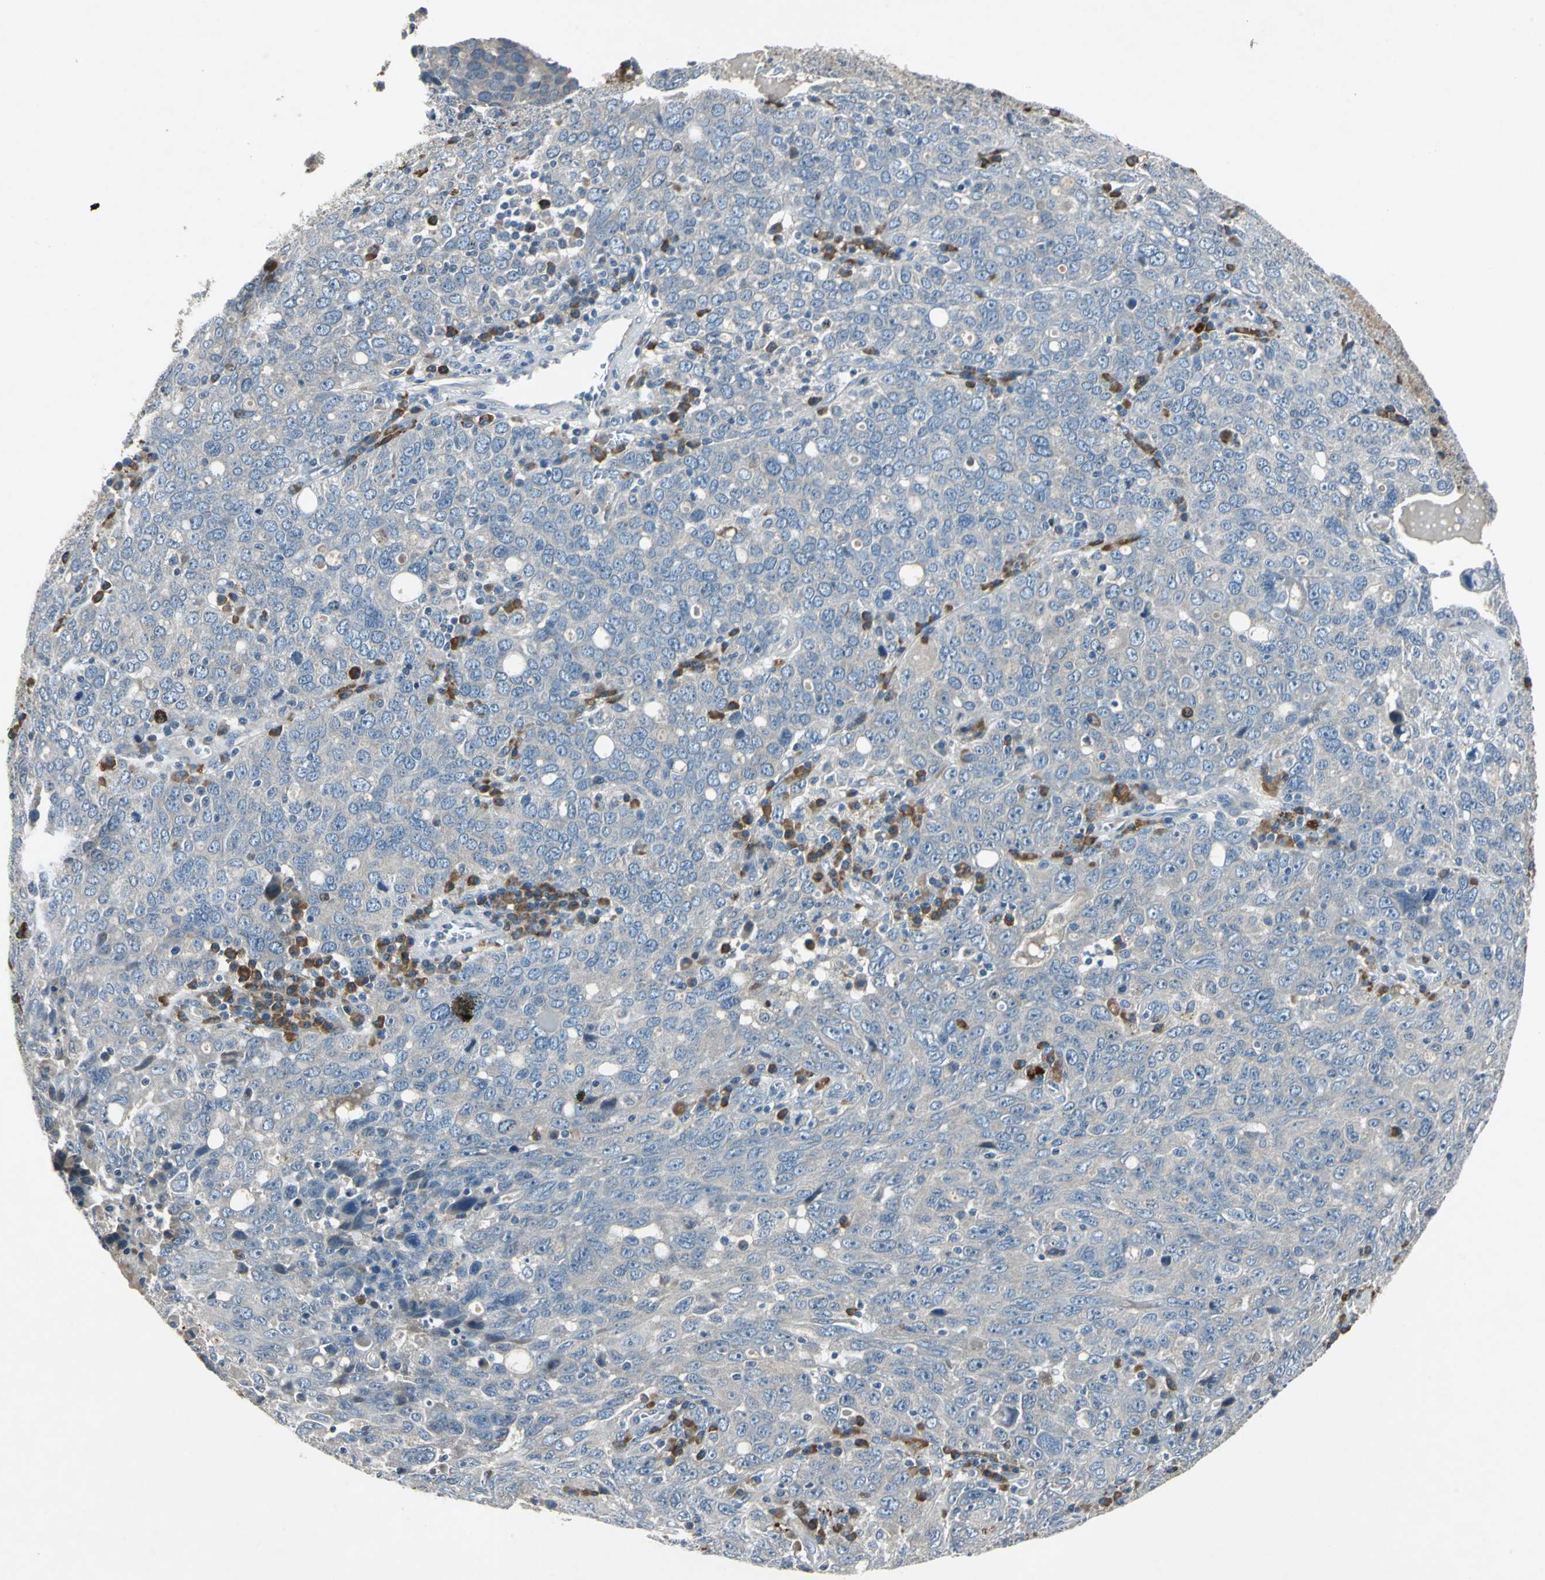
{"staining": {"intensity": "negative", "quantity": "none", "location": "none"}, "tissue": "ovarian cancer", "cell_type": "Tumor cells", "image_type": "cancer", "snomed": [{"axis": "morphology", "description": "Carcinoma, endometroid"}, {"axis": "topography", "description": "Ovary"}], "caption": "Tumor cells are negative for protein expression in human ovarian endometroid carcinoma. The staining was performed using DAB (3,3'-diaminobenzidine) to visualize the protein expression in brown, while the nuclei were stained in blue with hematoxylin (Magnification: 20x).", "gene": "SLC2A13", "patient": {"sex": "female", "age": 62}}